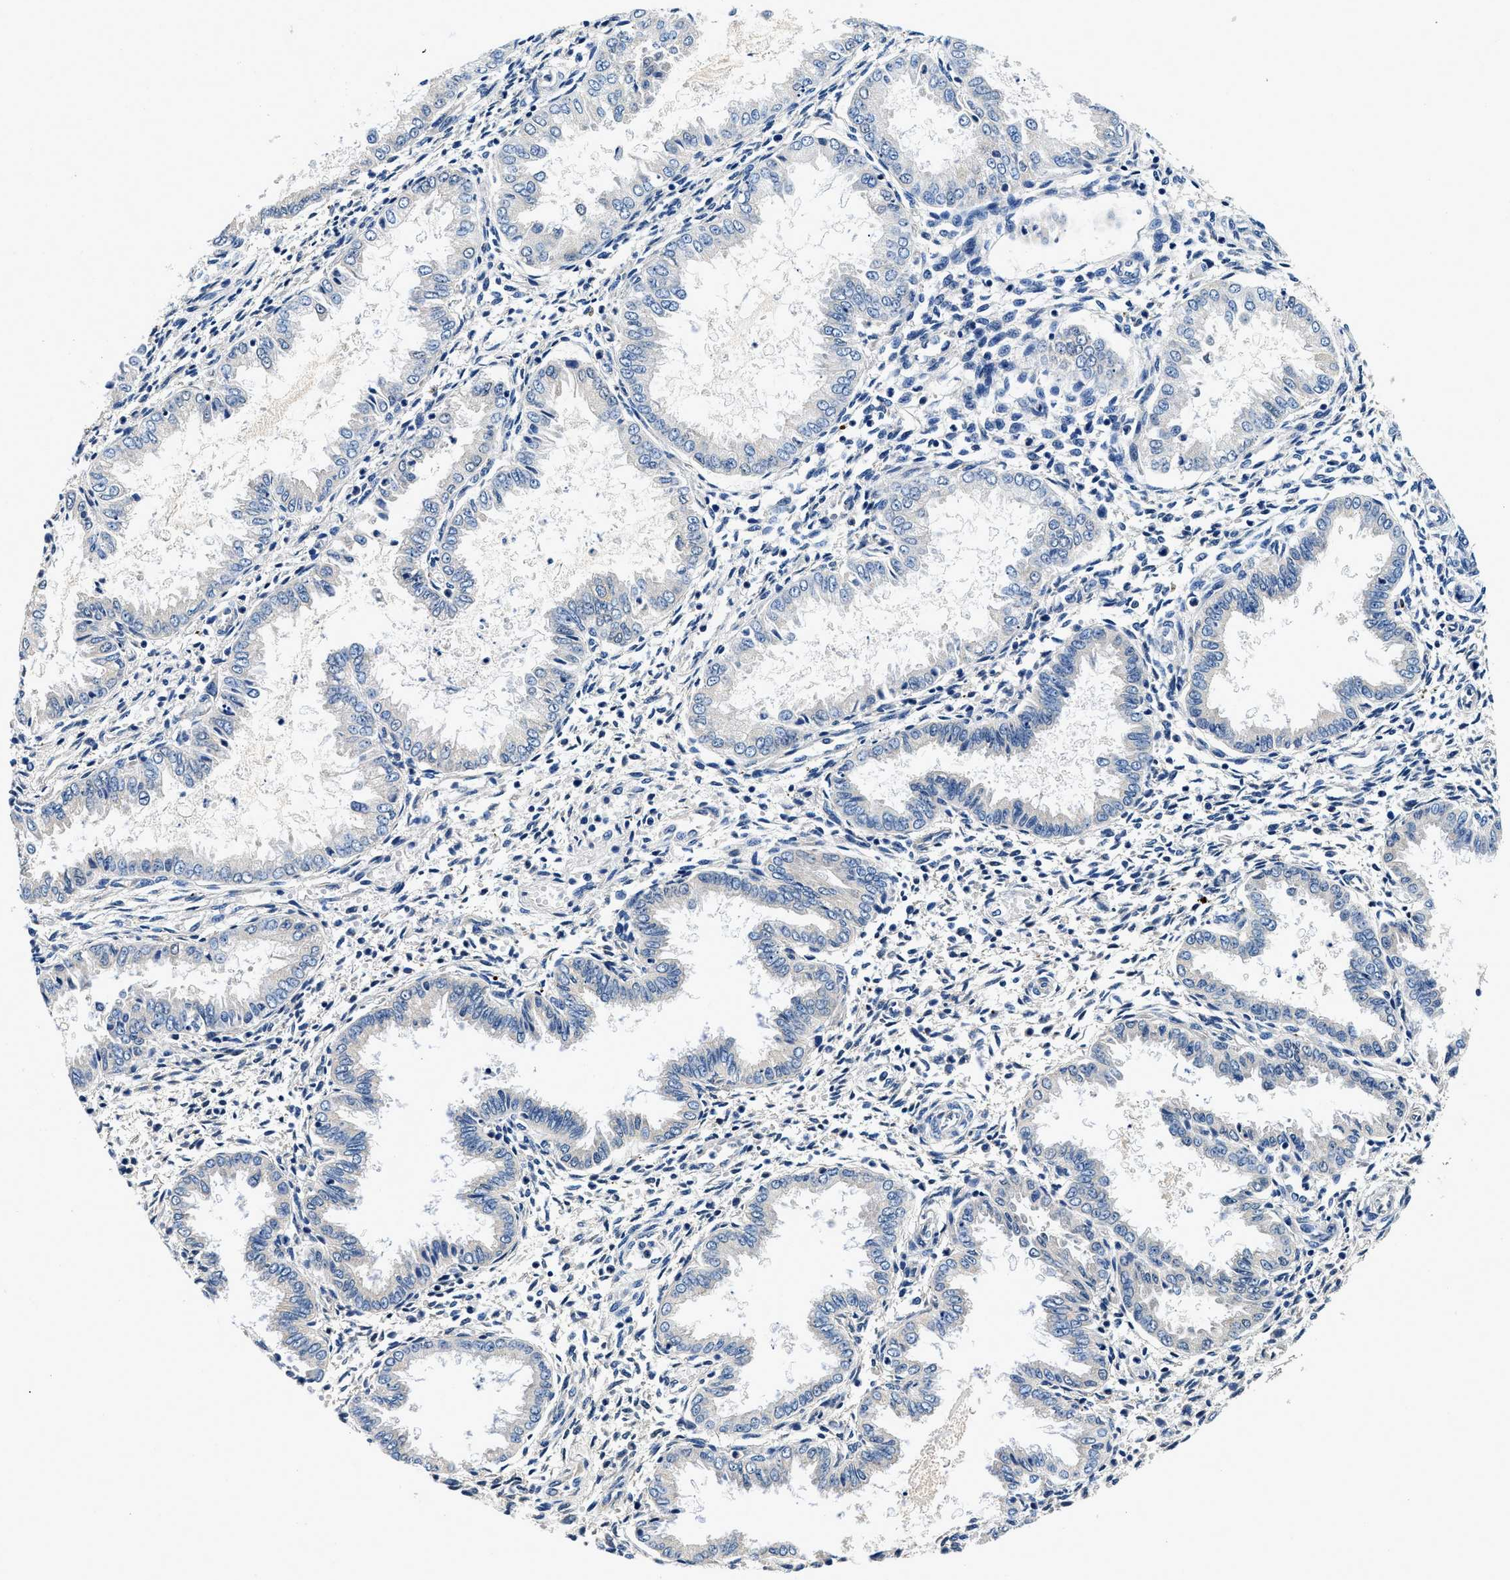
{"staining": {"intensity": "negative", "quantity": "none", "location": "none"}, "tissue": "endometrium", "cell_type": "Cells in endometrial stroma", "image_type": "normal", "snomed": [{"axis": "morphology", "description": "Normal tissue, NOS"}, {"axis": "topography", "description": "Endometrium"}], "caption": "The photomicrograph shows no staining of cells in endometrial stroma in benign endometrium.", "gene": "ZFAND3", "patient": {"sex": "female", "age": 33}}